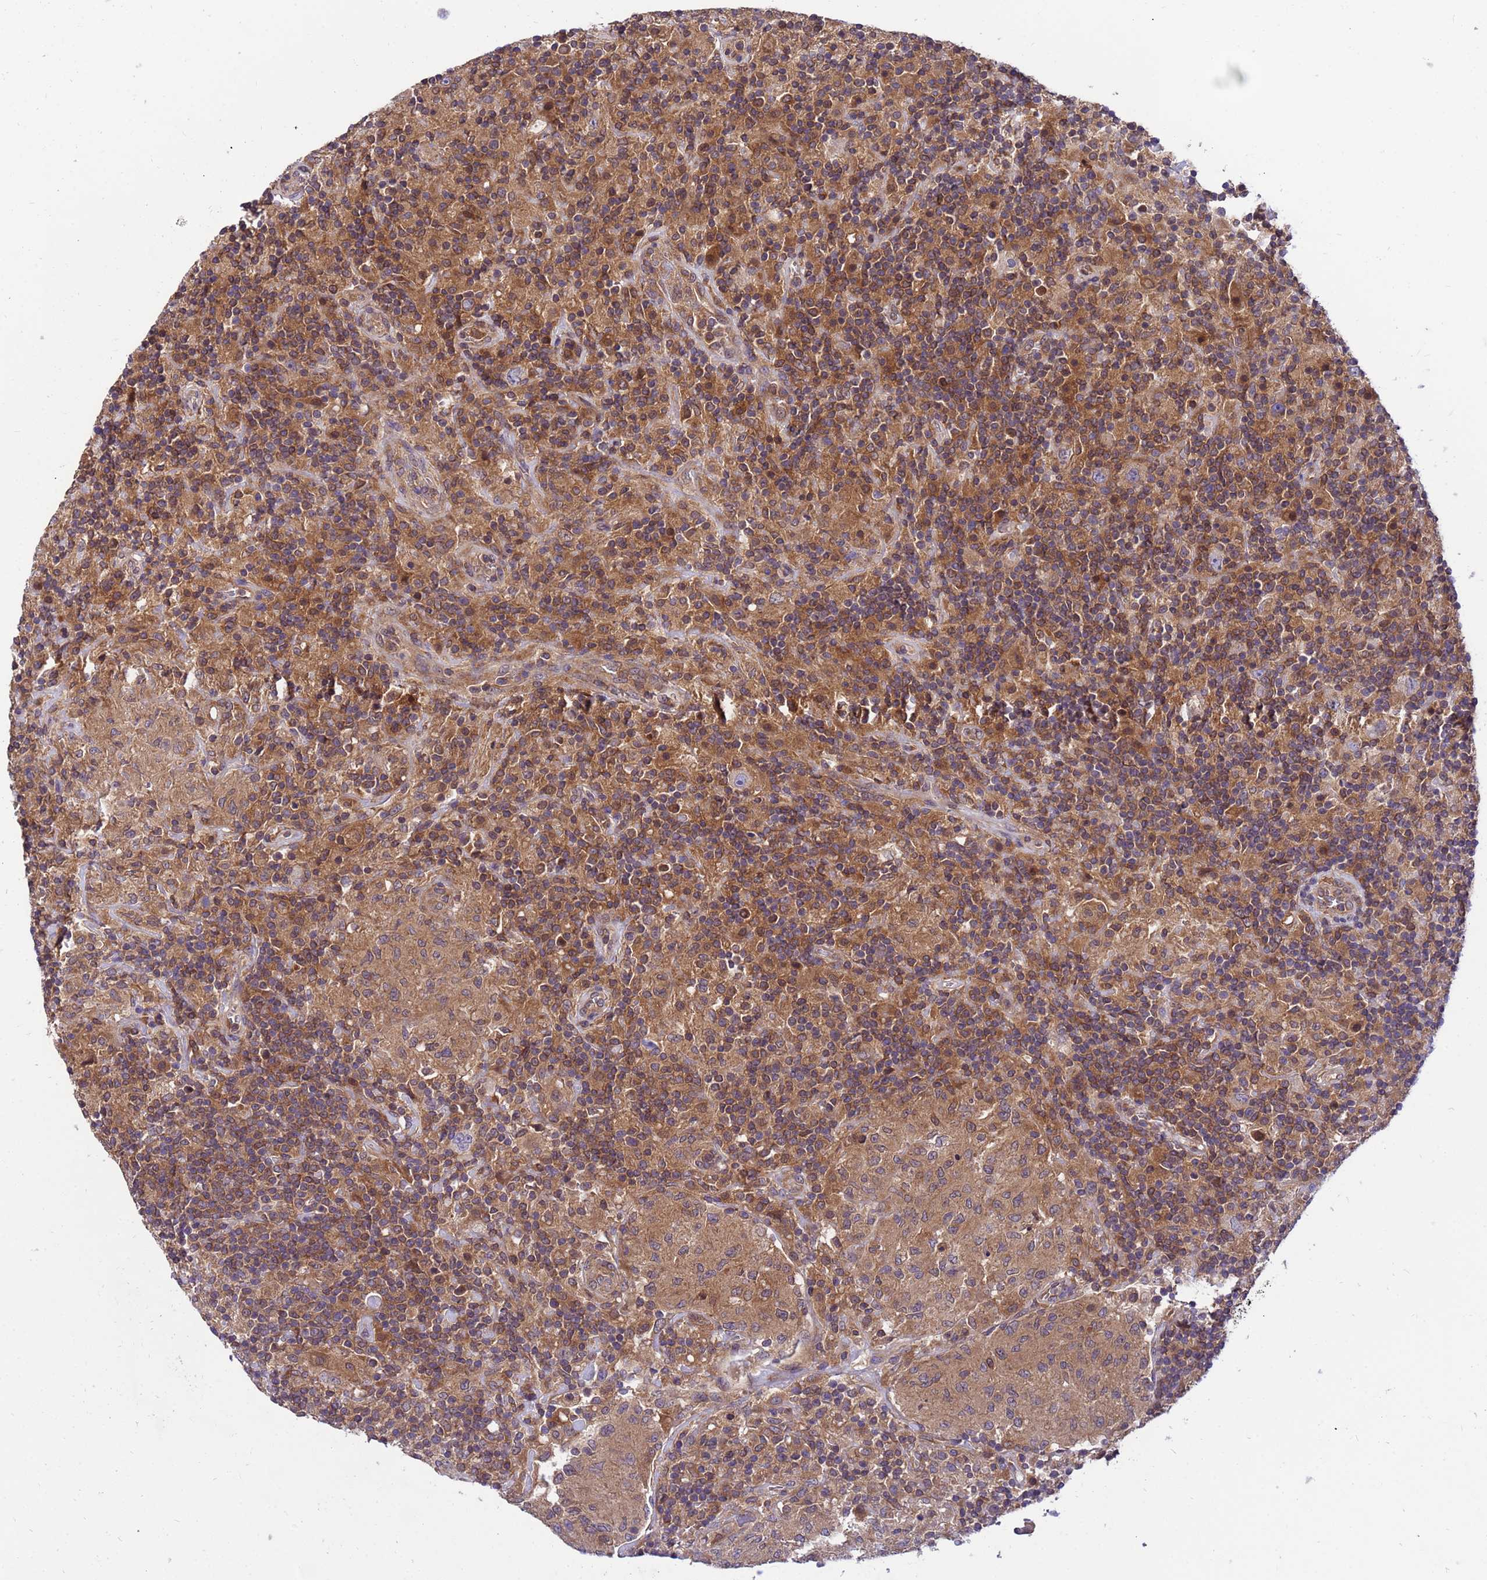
{"staining": {"intensity": "negative", "quantity": "none", "location": "none"}, "tissue": "lymphoma", "cell_type": "Tumor cells", "image_type": "cancer", "snomed": [{"axis": "morphology", "description": "Hodgkin's disease, NOS"}, {"axis": "topography", "description": "Lymph node"}], "caption": "Human lymphoma stained for a protein using immunohistochemistry (IHC) reveals no expression in tumor cells.", "gene": "GET3", "patient": {"sex": "male", "age": 70}}